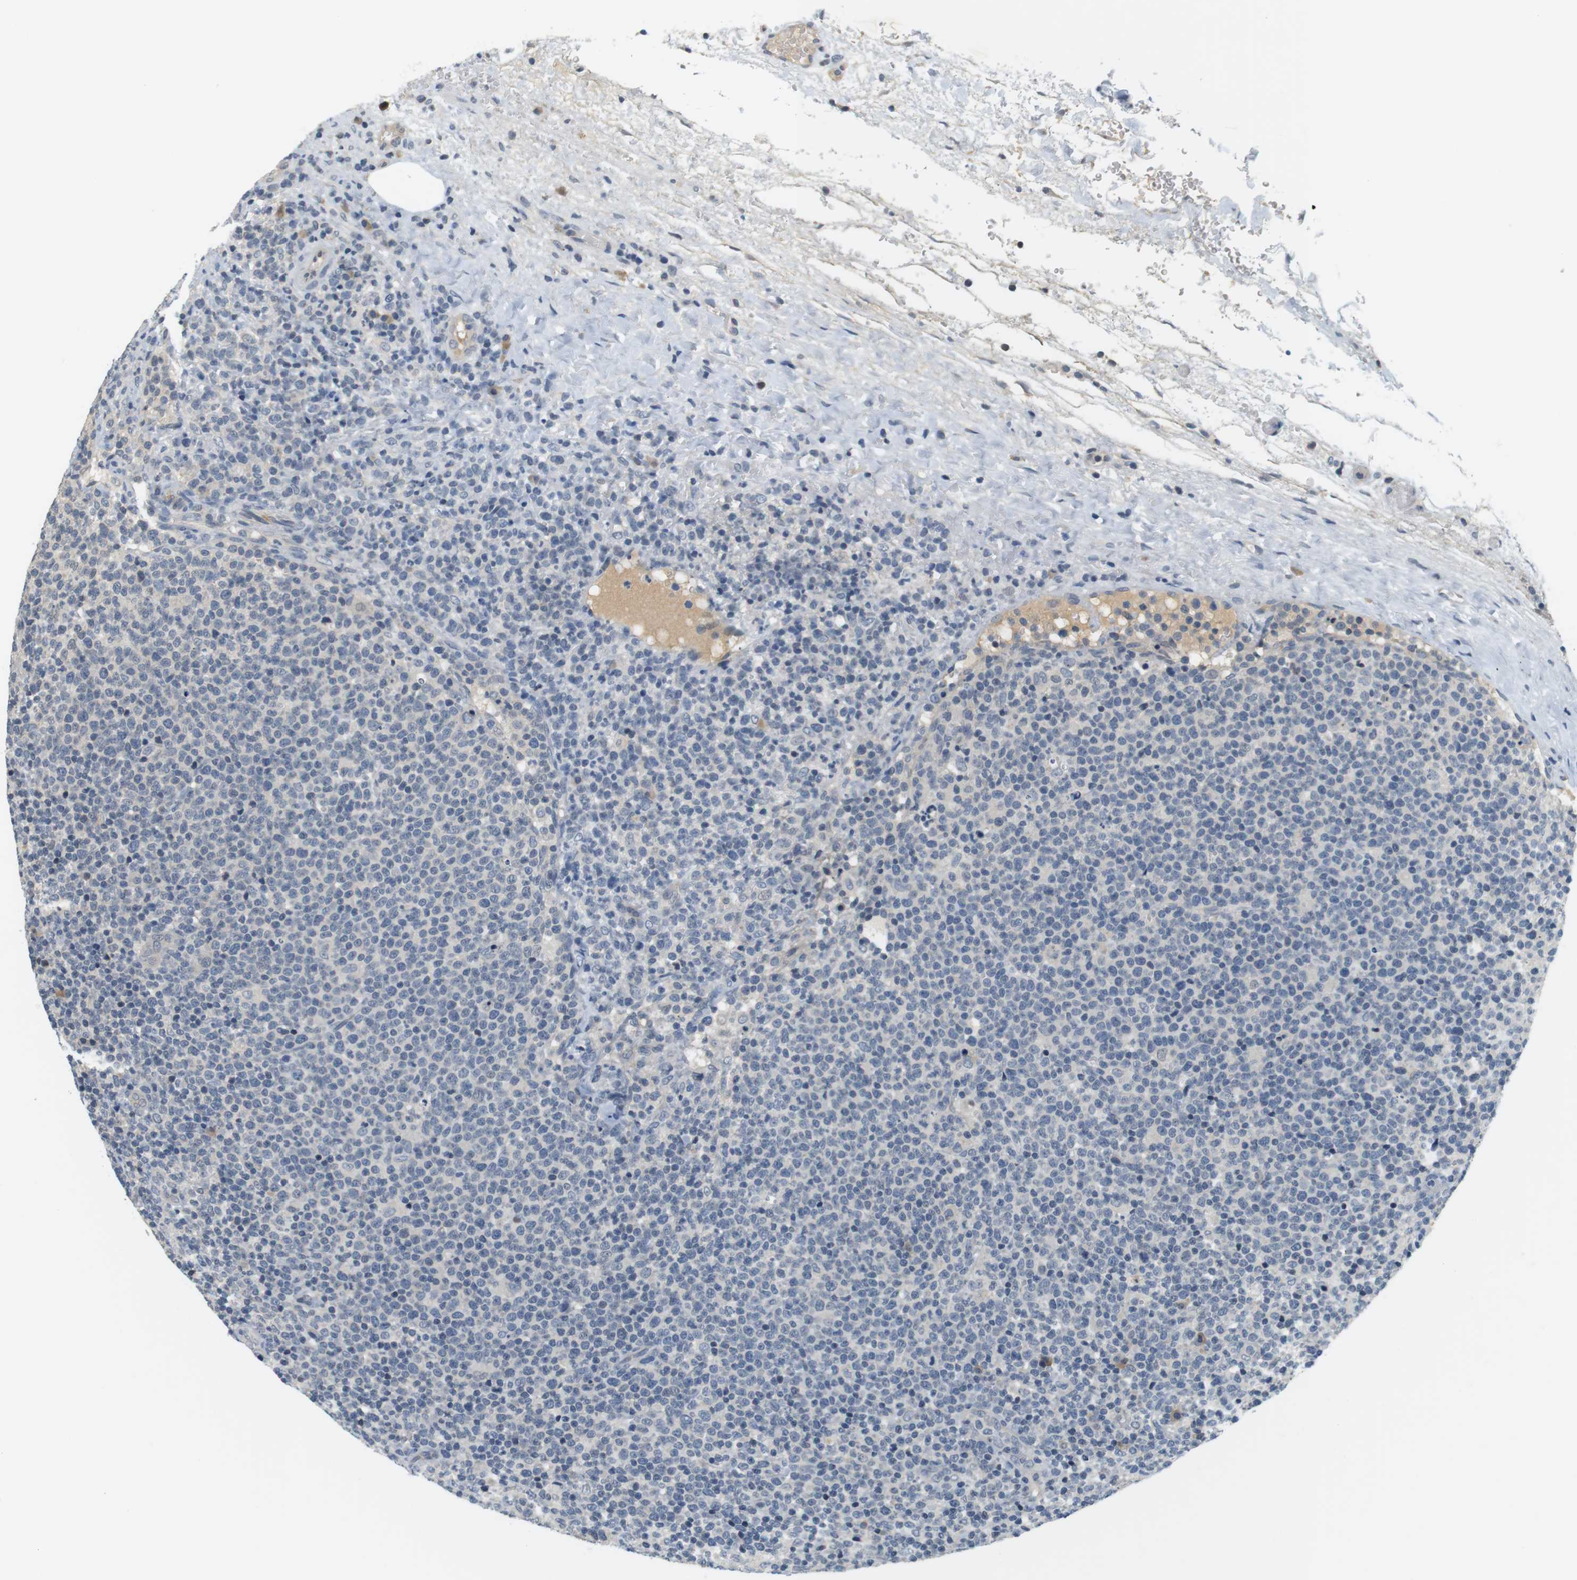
{"staining": {"intensity": "negative", "quantity": "none", "location": "none"}, "tissue": "lymphoma", "cell_type": "Tumor cells", "image_type": "cancer", "snomed": [{"axis": "morphology", "description": "Malignant lymphoma, non-Hodgkin's type, High grade"}, {"axis": "topography", "description": "Lymph node"}], "caption": "Lymphoma was stained to show a protein in brown. There is no significant staining in tumor cells.", "gene": "WNT7A", "patient": {"sex": "male", "age": 61}}